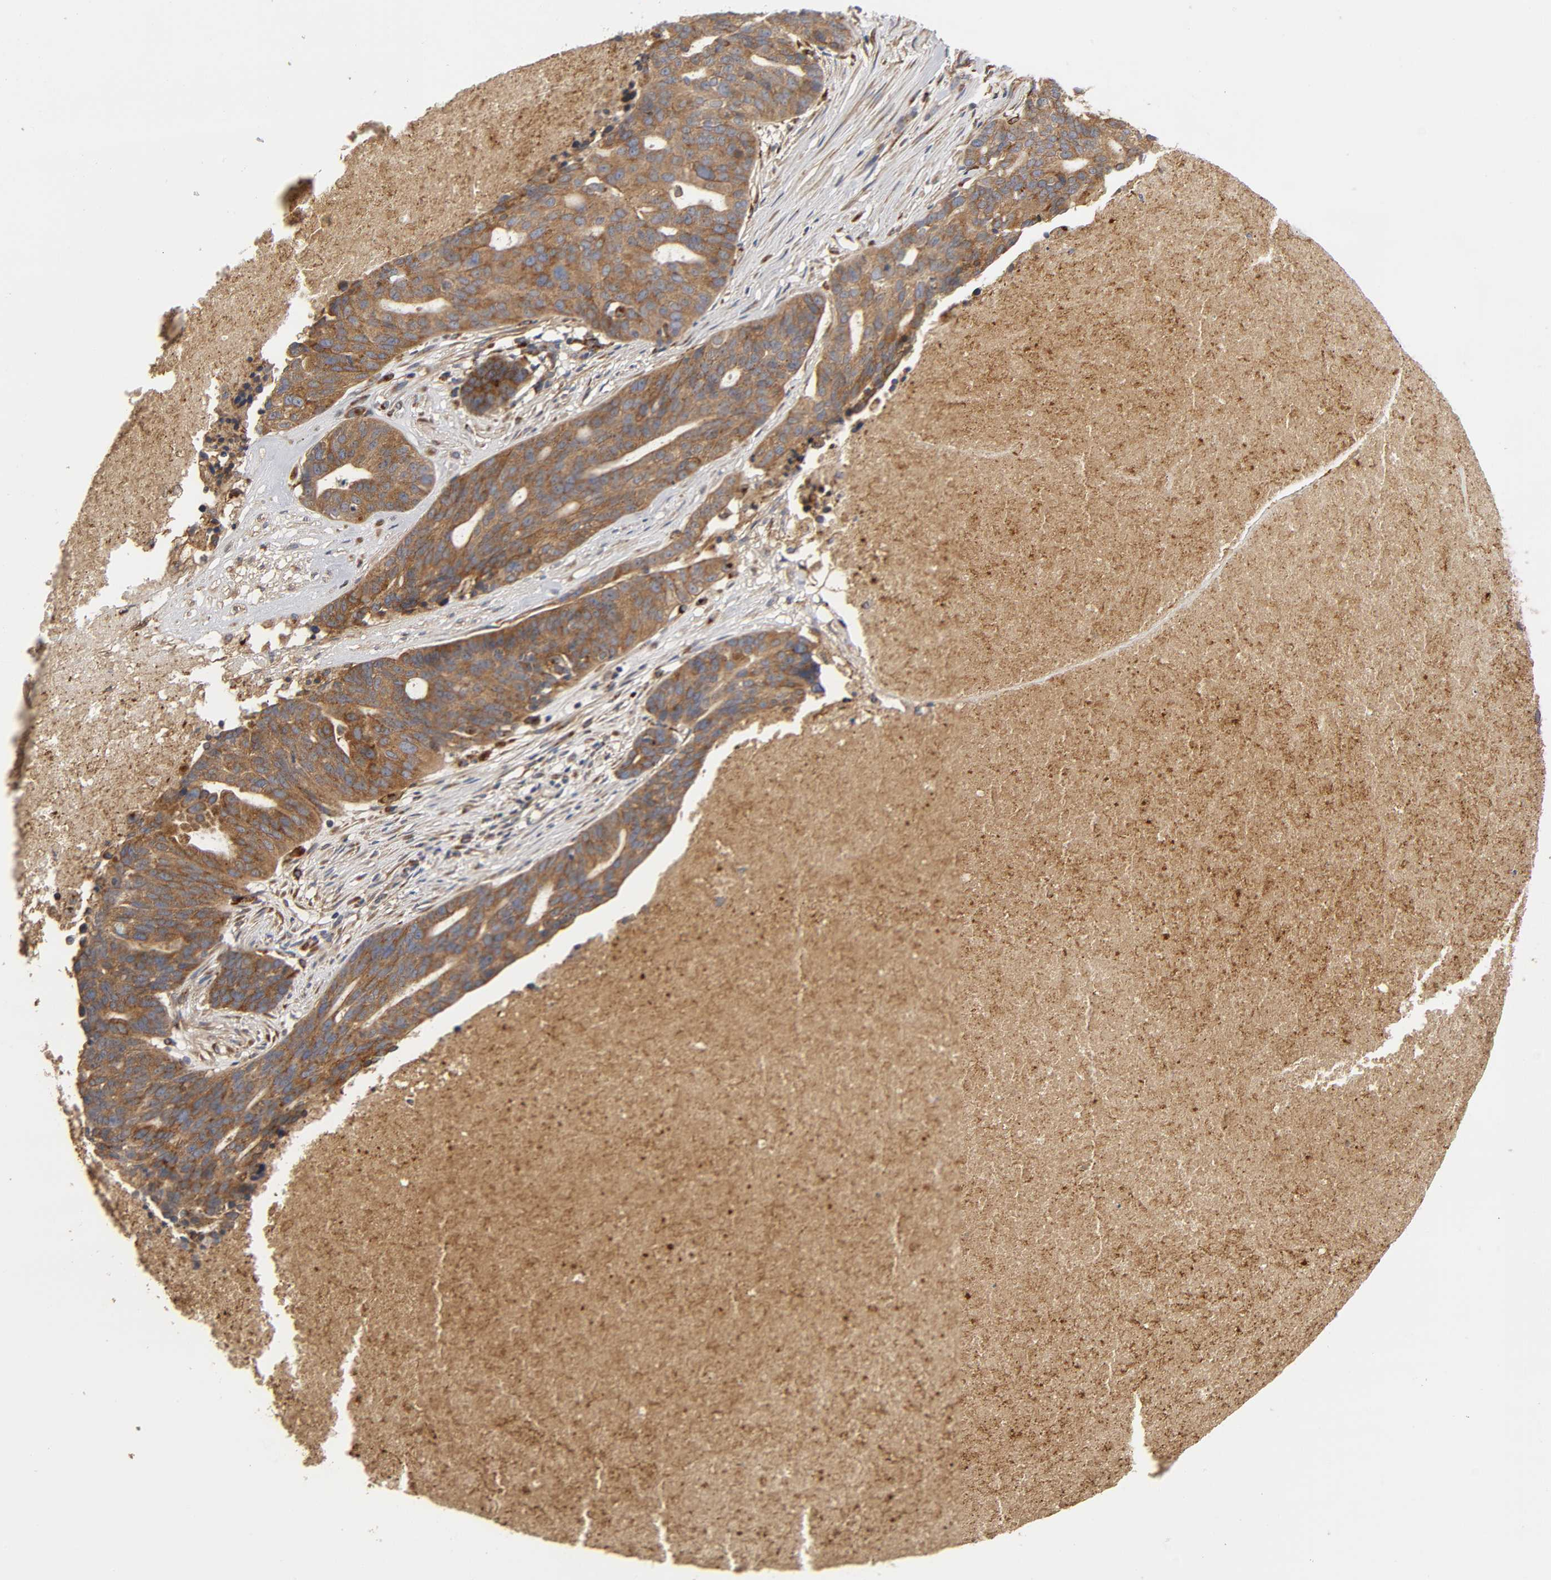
{"staining": {"intensity": "moderate", "quantity": ">75%", "location": "cytoplasmic/membranous"}, "tissue": "ovarian cancer", "cell_type": "Tumor cells", "image_type": "cancer", "snomed": [{"axis": "morphology", "description": "Cystadenocarcinoma, serous, NOS"}, {"axis": "topography", "description": "Ovary"}], "caption": "Human ovarian cancer (serous cystadenocarcinoma) stained with a brown dye demonstrates moderate cytoplasmic/membranous positive staining in about >75% of tumor cells.", "gene": "GNPTG", "patient": {"sex": "female", "age": 59}}